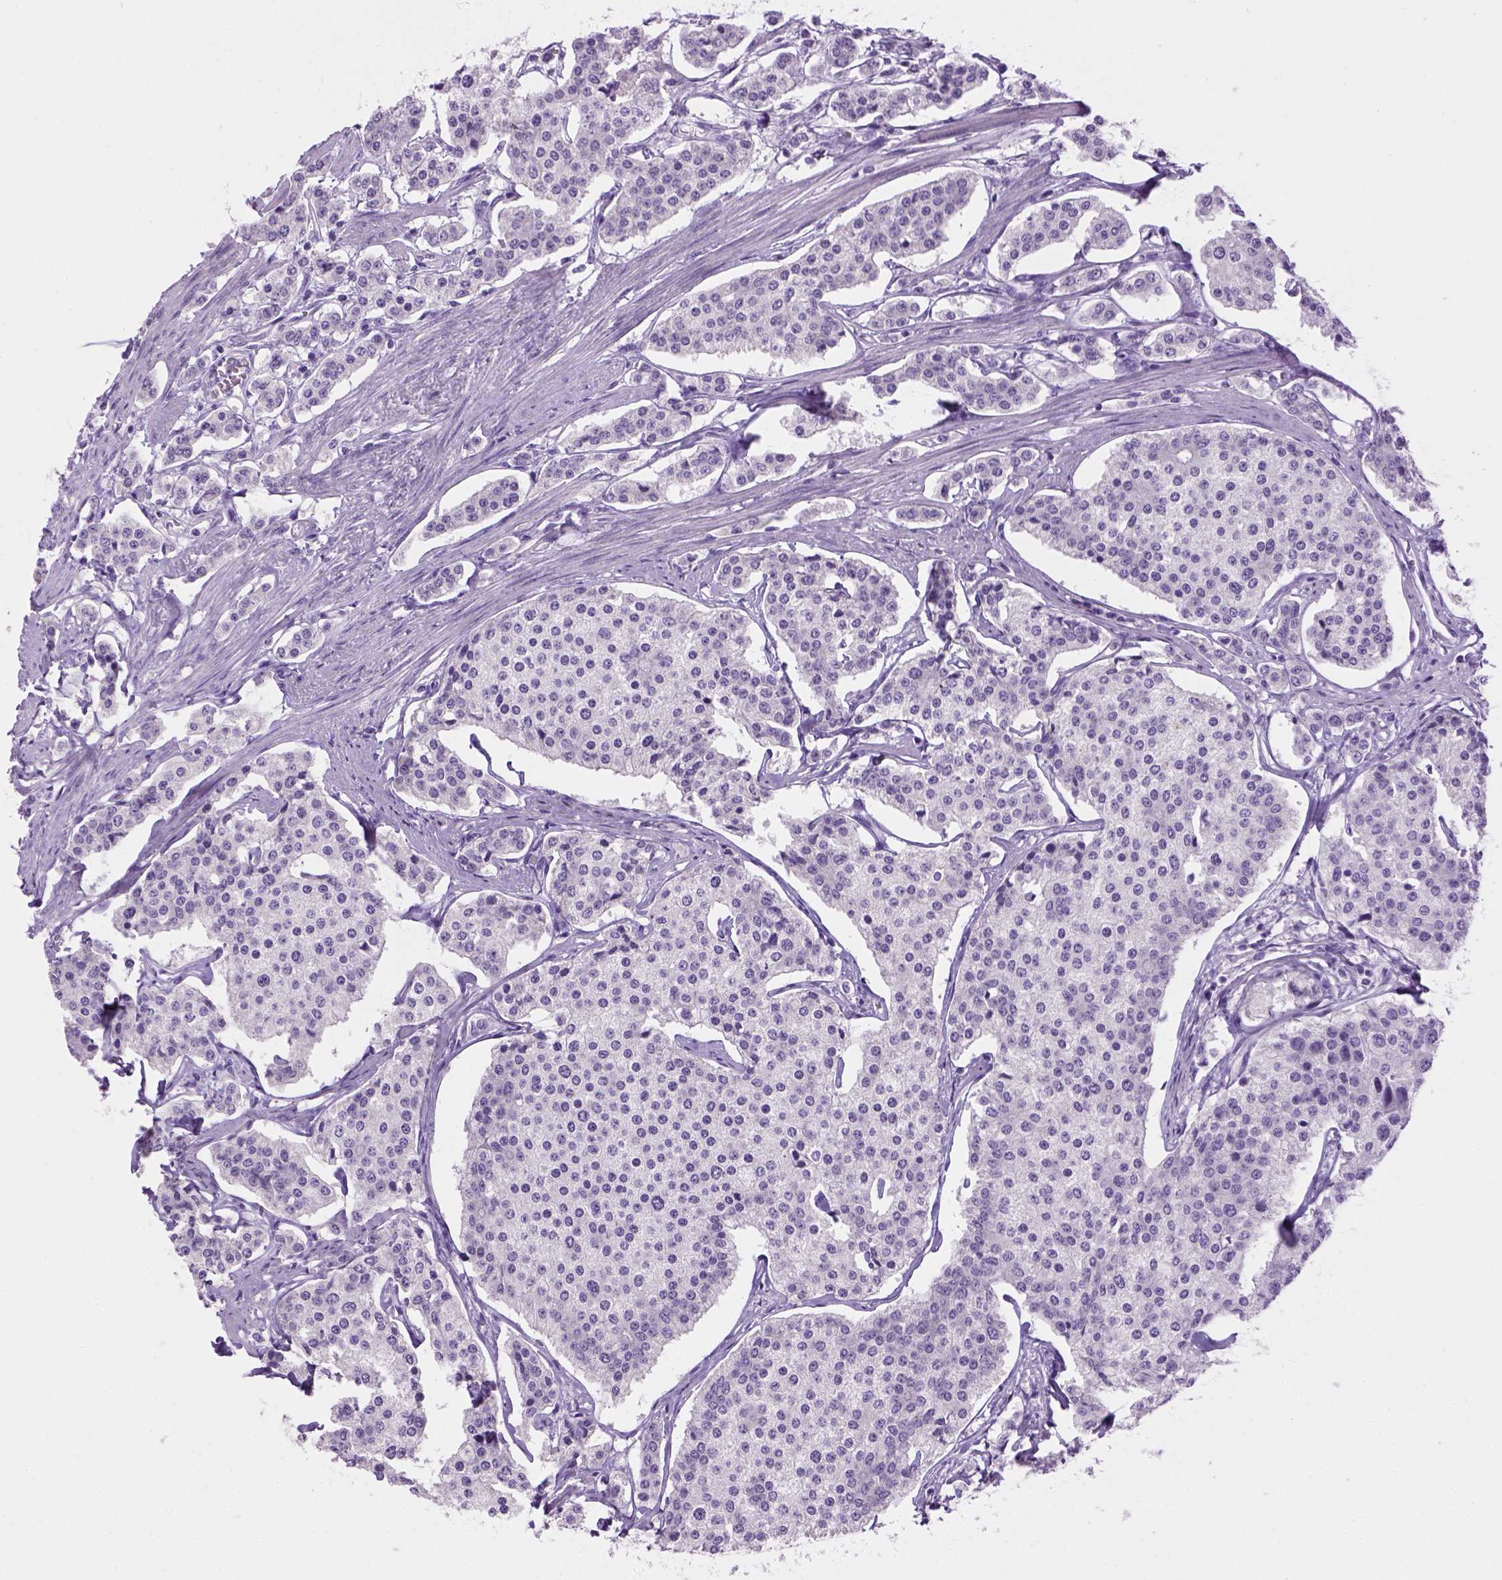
{"staining": {"intensity": "negative", "quantity": "none", "location": "none"}, "tissue": "carcinoid", "cell_type": "Tumor cells", "image_type": "cancer", "snomed": [{"axis": "morphology", "description": "Carcinoid, malignant, NOS"}, {"axis": "topography", "description": "Small intestine"}], "caption": "Immunohistochemistry (IHC) image of human carcinoid stained for a protein (brown), which reveals no expression in tumor cells. Nuclei are stained in blue.", "gene": "CYP24A1", "patient": {"sex": "female", "age": 65}}